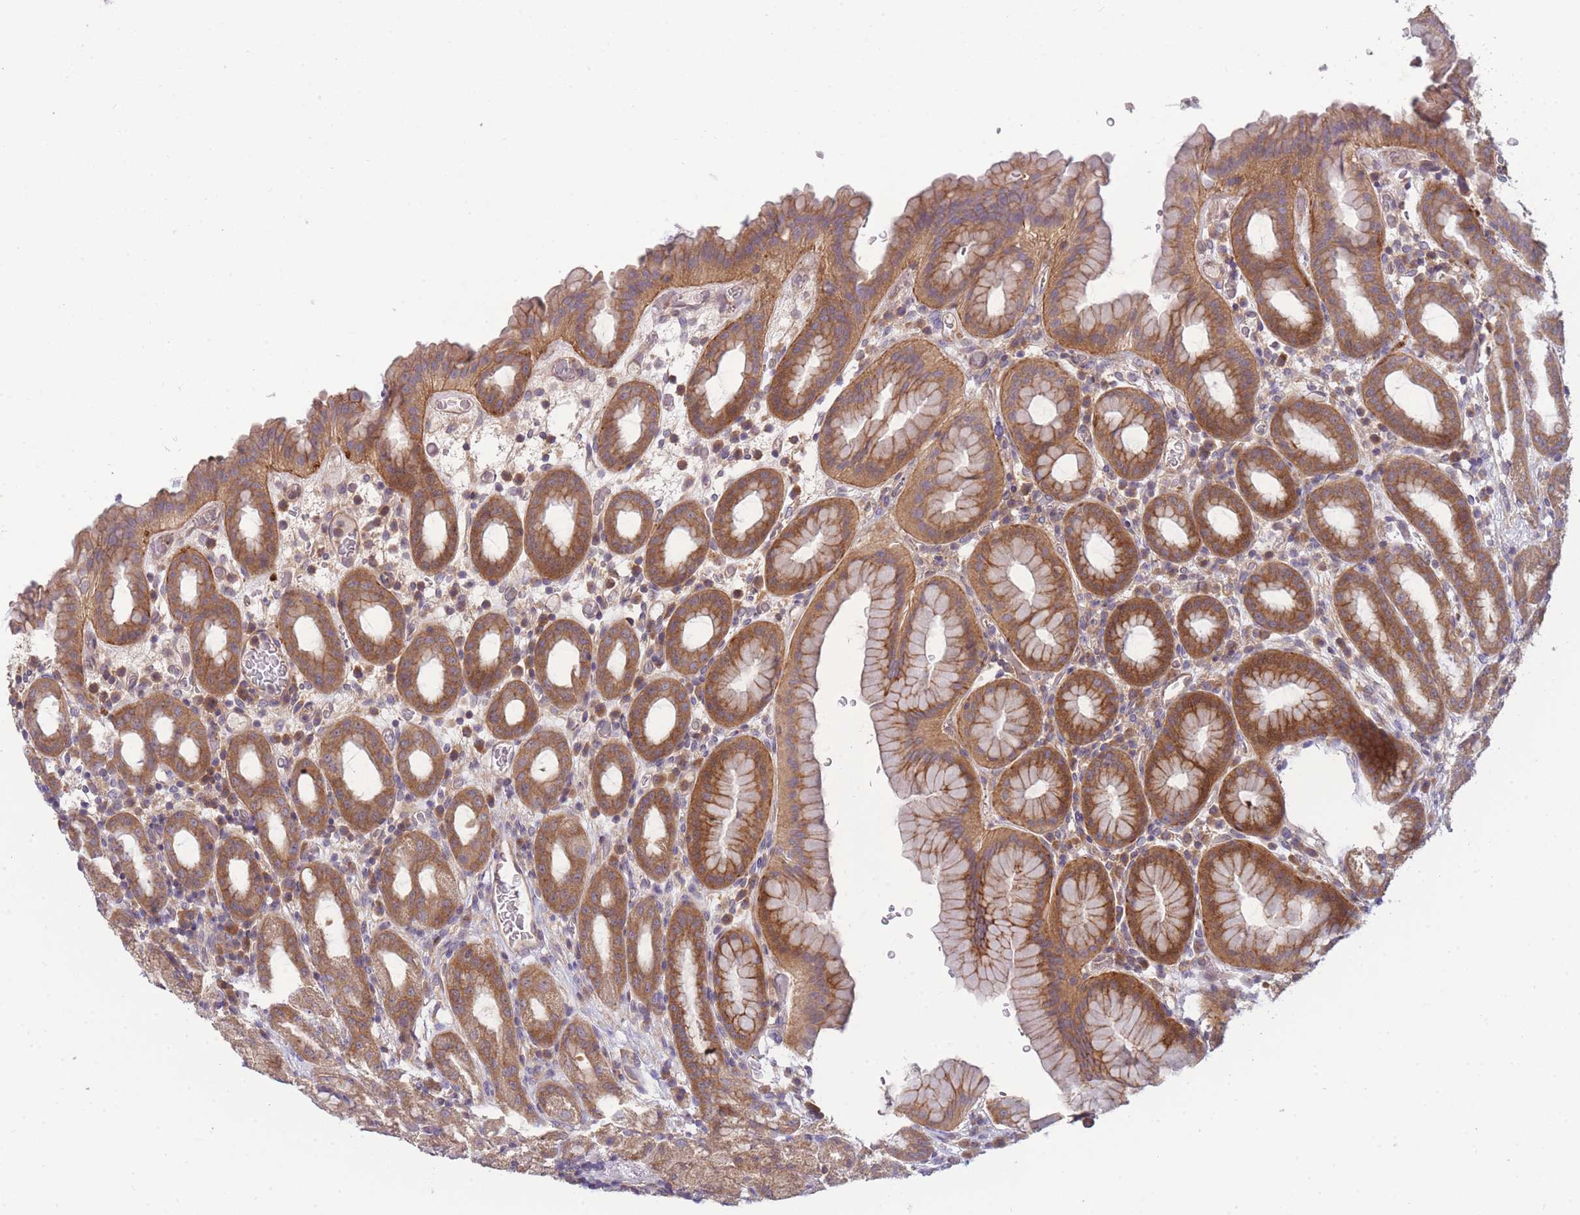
{"staining": {"intensity": "moderate", "quantity": ">75%", "location": "cytoplasmic/membranous"}, "tissue": "stomach", "cell_type": "Glandular cells", "image_type": "normal", "snomed": [{"axis": "morphology", "description": "Normal tissue, NOS"}, {"axis": "topography", "description": "Stomach, upper"}, {"axis": "topography", "description": "Stomach, lower"}, {"axis": "topography", "description": "Small intestine"}], "caption": "Benign stomach was stained to show a protein in brown. There is medium levels of moderate cytoplasmic/membranous expression in approximately >75% of glandular cells. (IHC, brightfield microscopy, high magnification).", "gene": "PFDN6", "patient": {"sex": "male", "age": 68}}